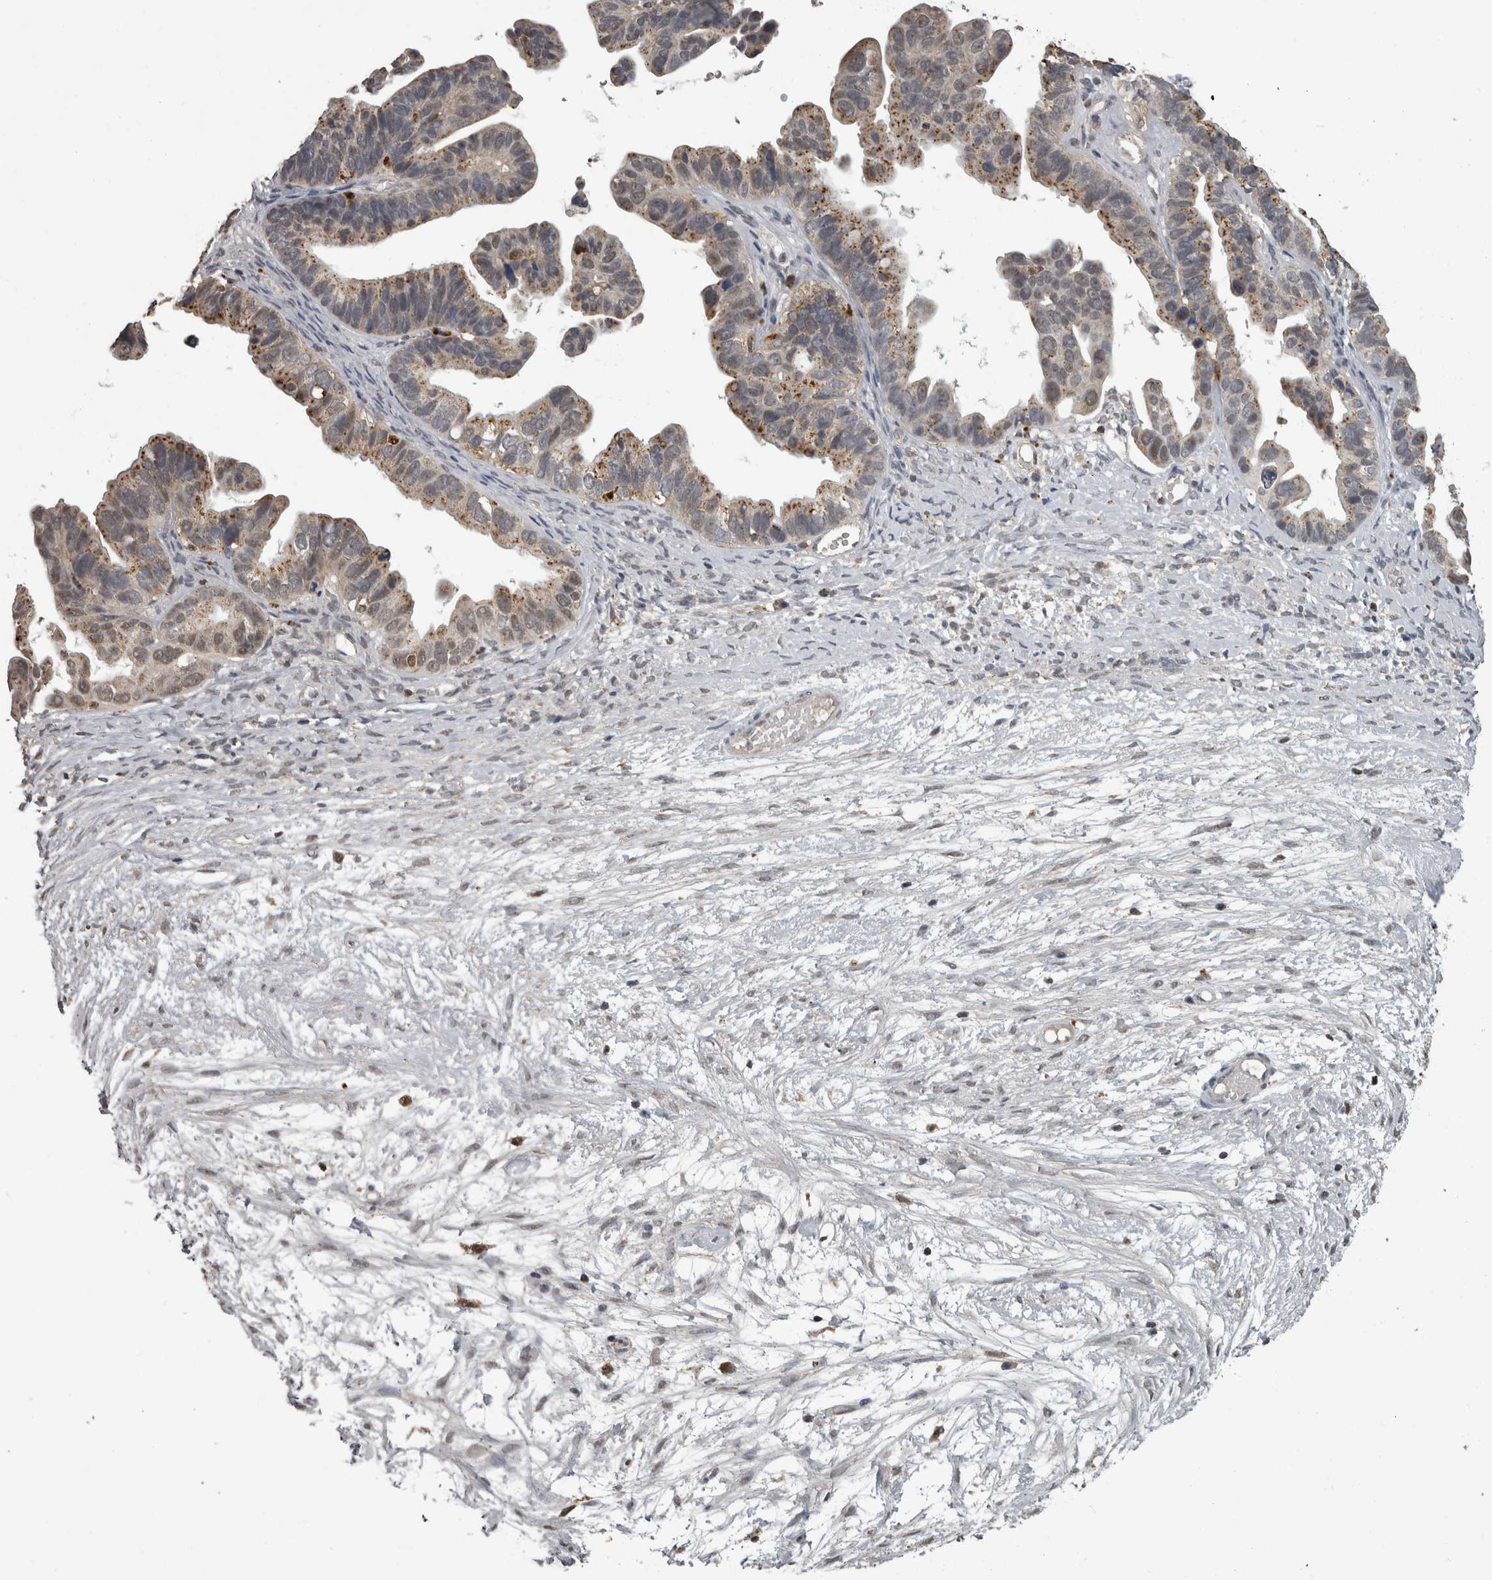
{"staining": {"intensity": "moderate", "quantity": ">75%", "location": "cytoplasmic/membranous"}, "tissue": "ovarian cancer", "cell_type": "Tumor cells", "image_type": "cancer", "snomed": [{"axis": "morphology", "description": "Cystadenocarcinoma, serous, NOS"}, {"axis": "topography", "description": "Ovary"}], "caption": "Human ovarian cancer stained with a brown dye reveals moderate cytoplasmic/membranous positive staining in about >75% of tumor cells.", "gene": "NAAA", "patient": {"sex": "female", "age": 56}}